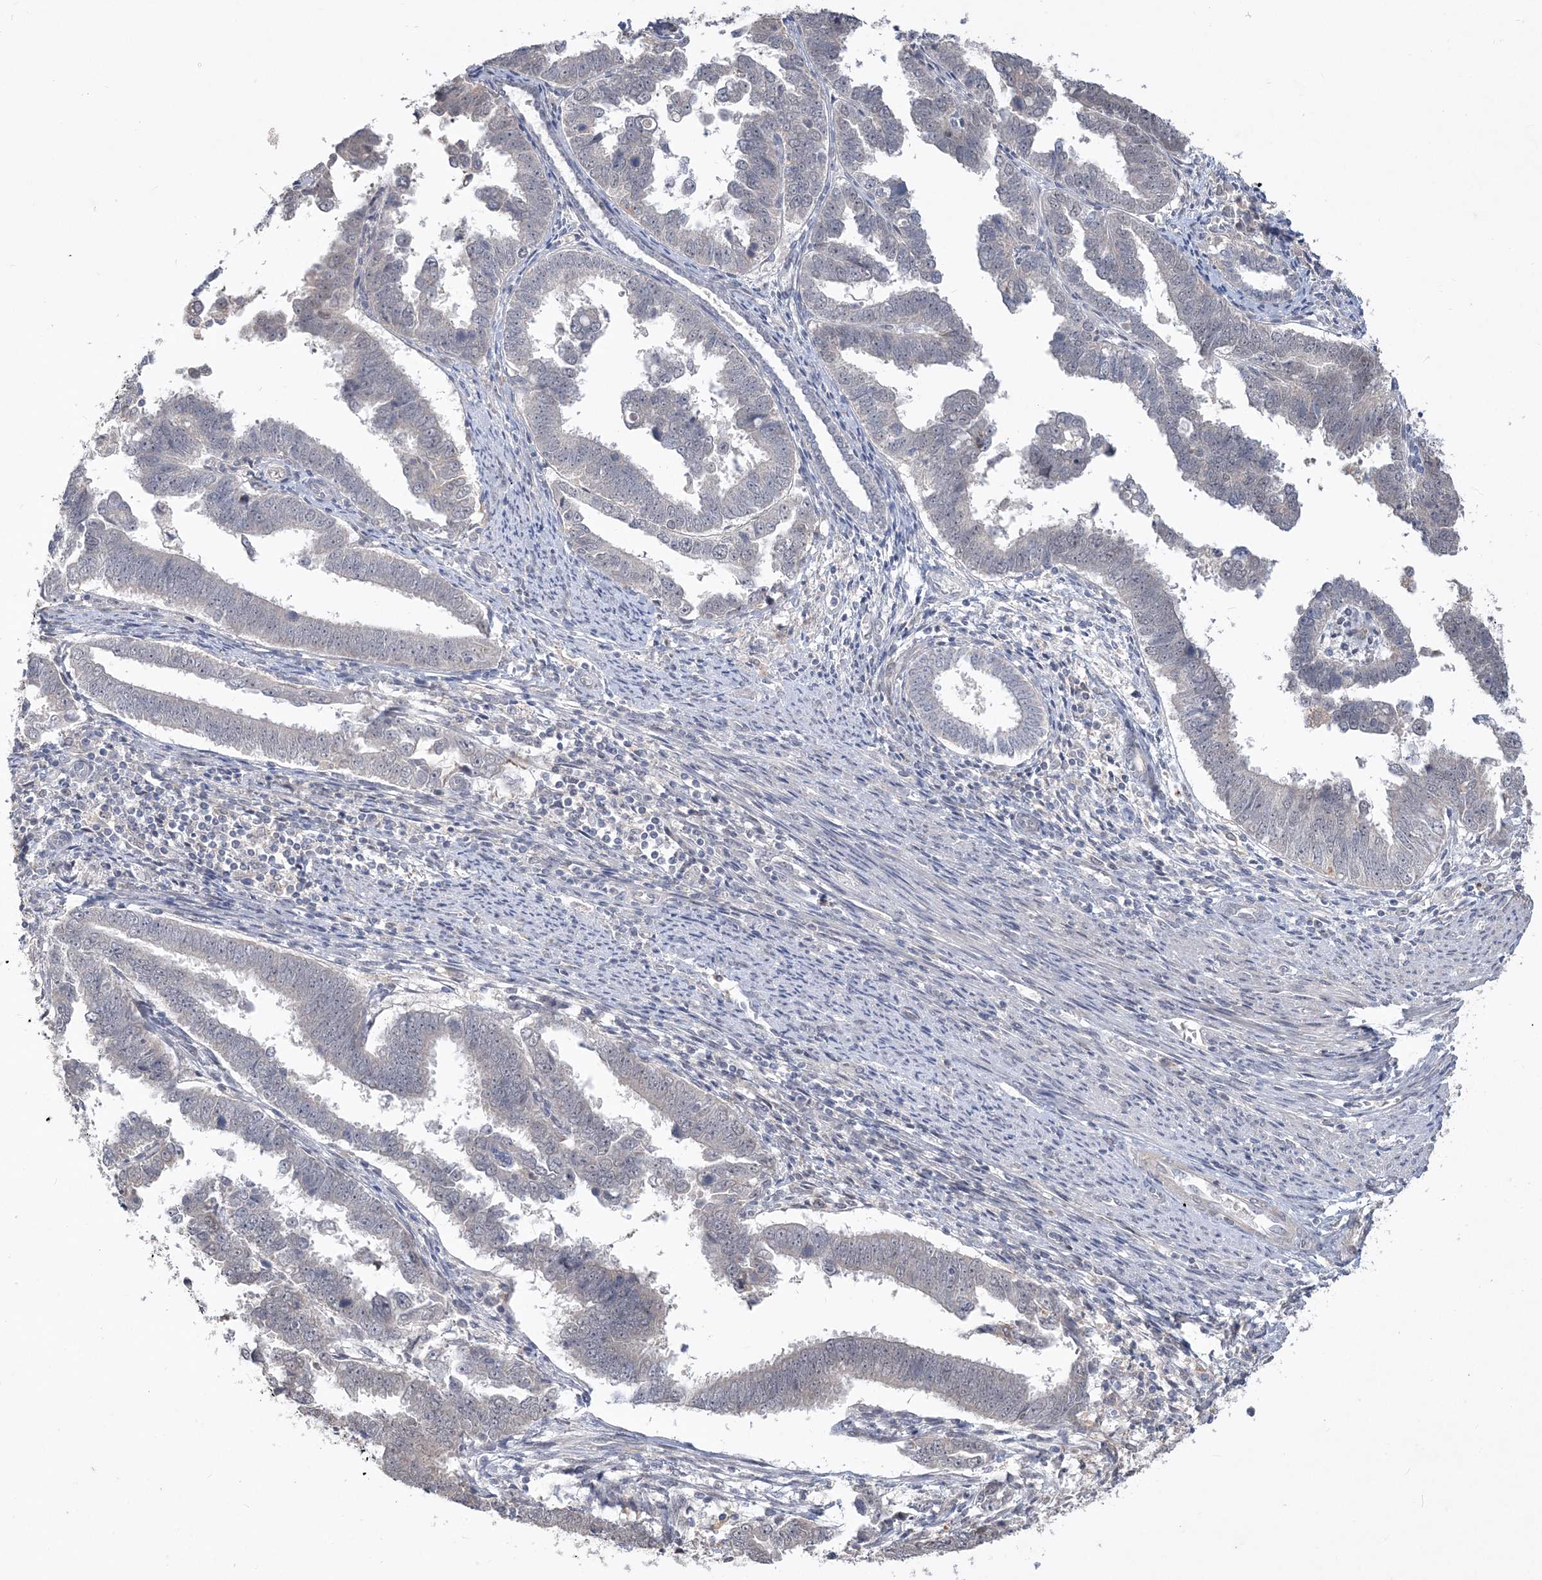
{"staining": {"intensity": "negative", "quantity": "none", "location": "none"}, "tissue": "endometrial cancer", "cell_type": "Tumor cells", "image_type": "cancer", "snomed": [{"axis": "morphology", "description": "Adenocarcinoma, NOS"}, {"axis": "topography", "description": "Endometrium"}], "caption": "A photomicrograph of human adenocarcinoma (endometrial) is negative for staining in tumor cells.", "gene": "TSPEAR", "patient": {"sex": "female", "age": 75}}